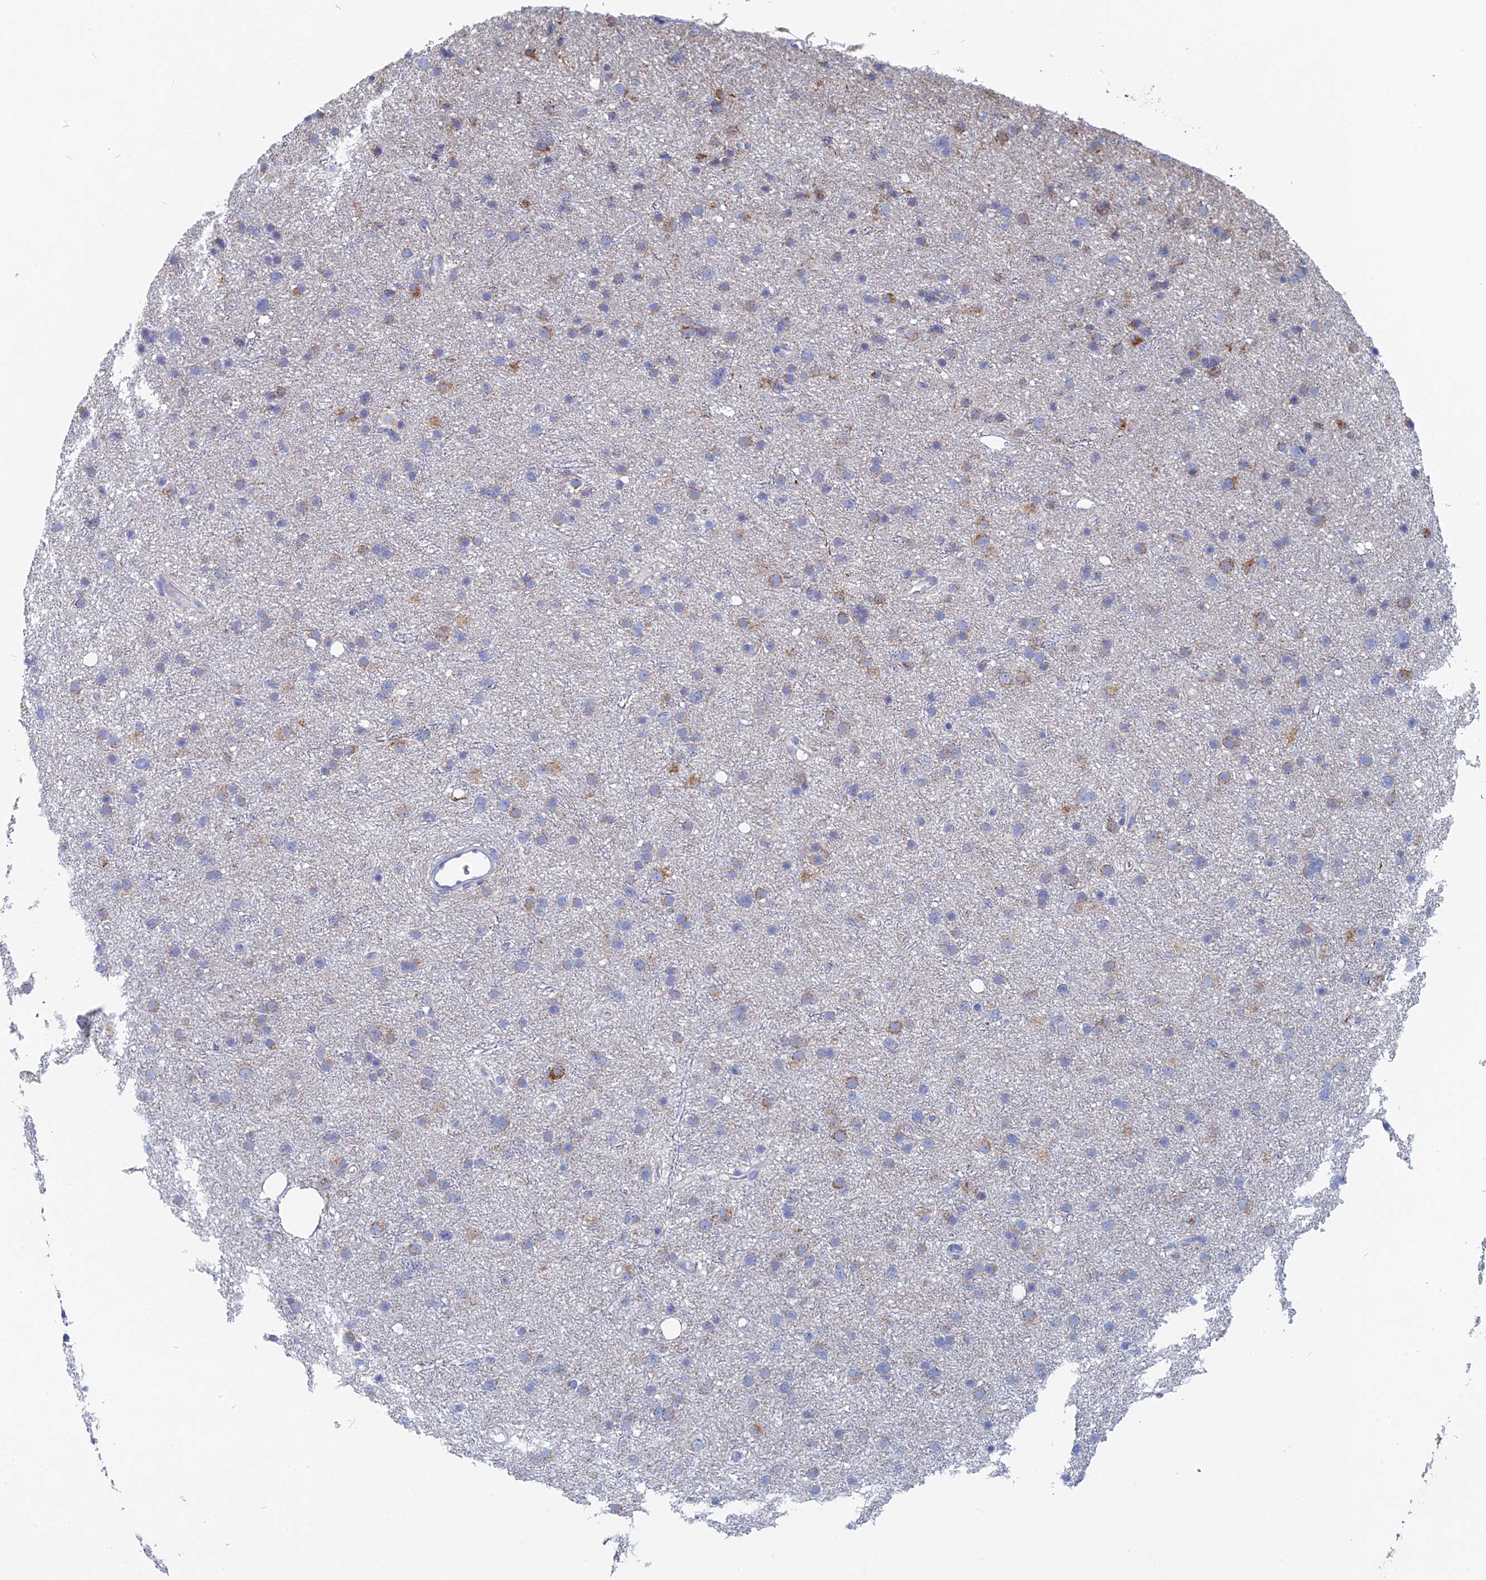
{"staining": {"intensity": "moderate", "quantity": "<25%", "location": "cytoplasmic/membranous"}, "tissue": "glioma", "cell_type": "Tumor cells", "image_type": "cancer", "snomed": [{"axis": "morphology", "description": "Glioma, malignant, Low grade"}, {"axis": "topography", "description": "Cerebral cortex"}], "caption": "Brown immunohistochemical staining in human malignant glioma (low-grade) displays moderate cytoplasmic/membranous expression in about <25% of tumor cells.", "gene": "HIGD1A", "patient": {"sex": "female", "age": 39}}